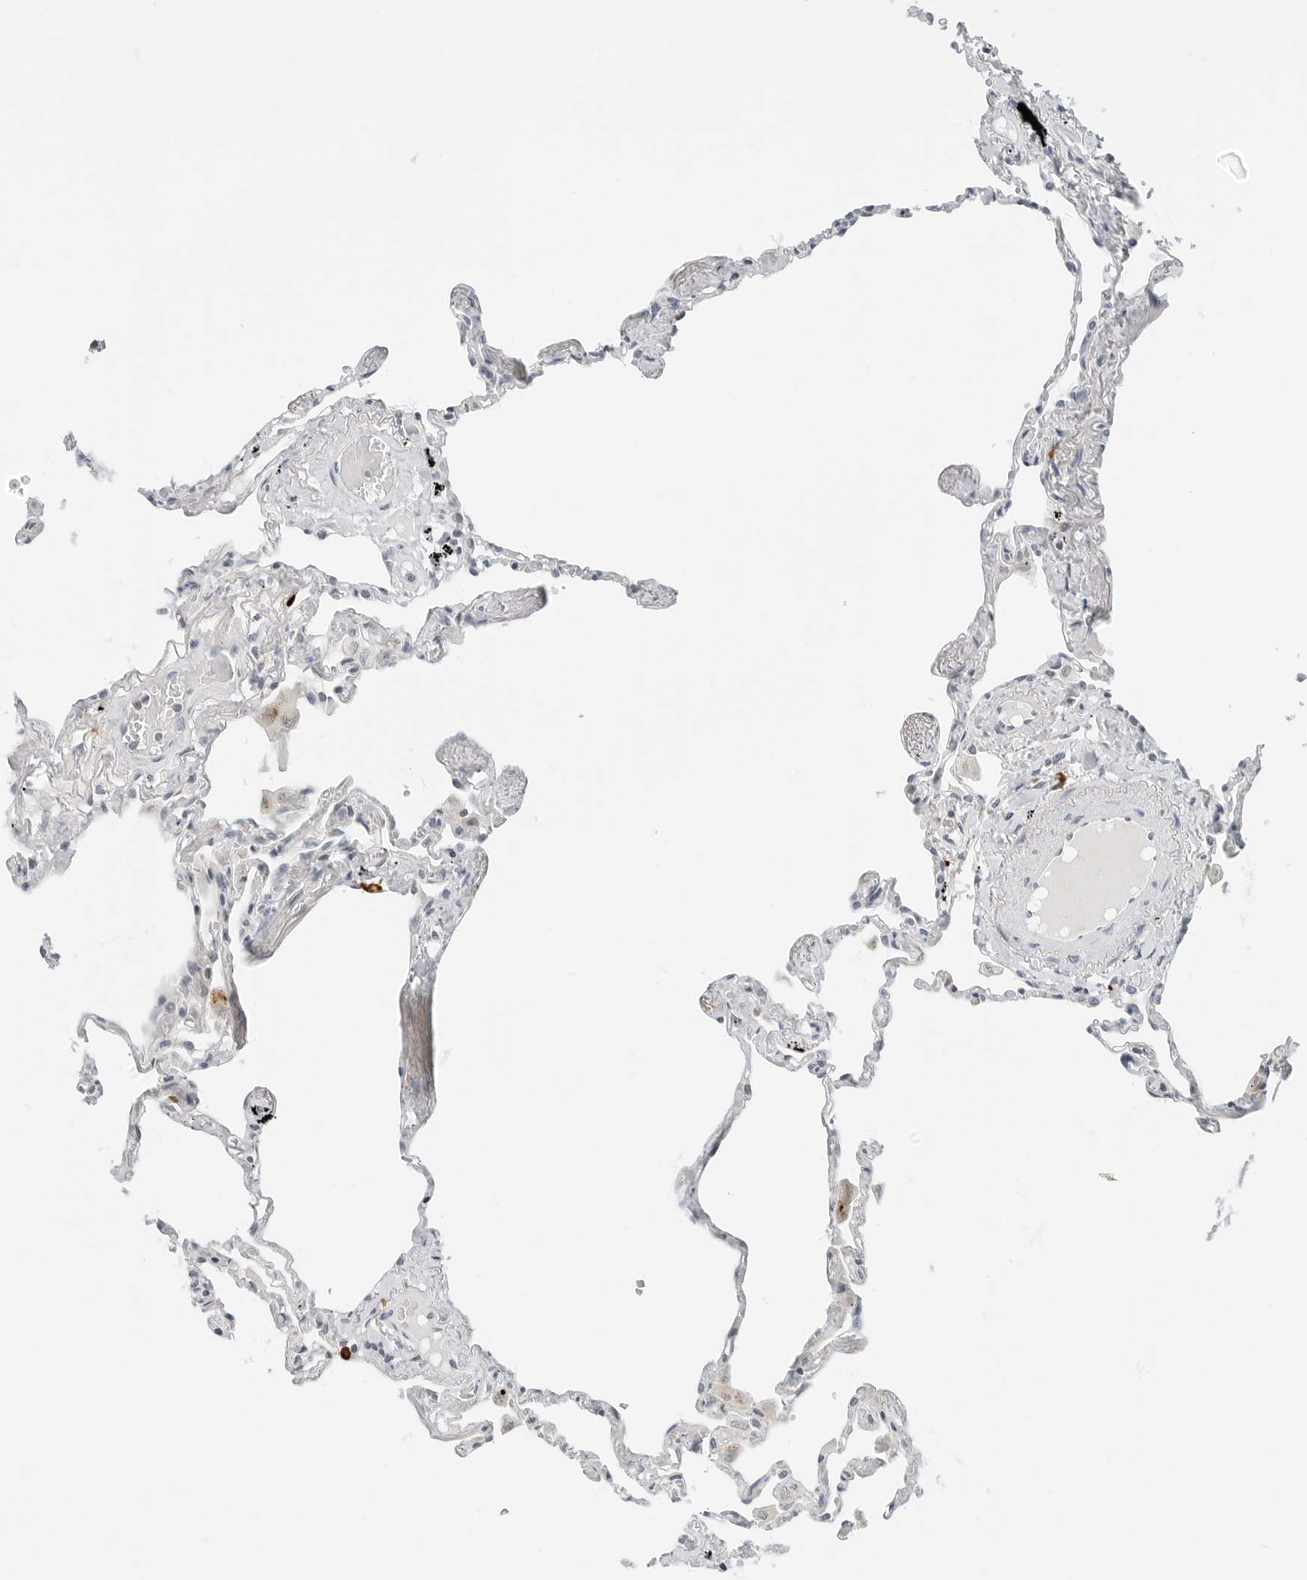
{"staining": {"intensity": "negative", "quantity": "none", "location": "none"}, "tissue": "lung", "cell_type": "Alveolar cells", "image_type": "normal", "snomed": [{"axis": "morphology", "description": "Normal tissue, NOS"}, {"axis": "topography", "description": "Lung"}], "caption": "Micrograph shows no protein expression in alveolar cells of normal lung. (Immunohistochemistry, brightfield microscopy, high magnification).", "gene": "PARP10", "patient": {"sex": "female", "age": 67}}